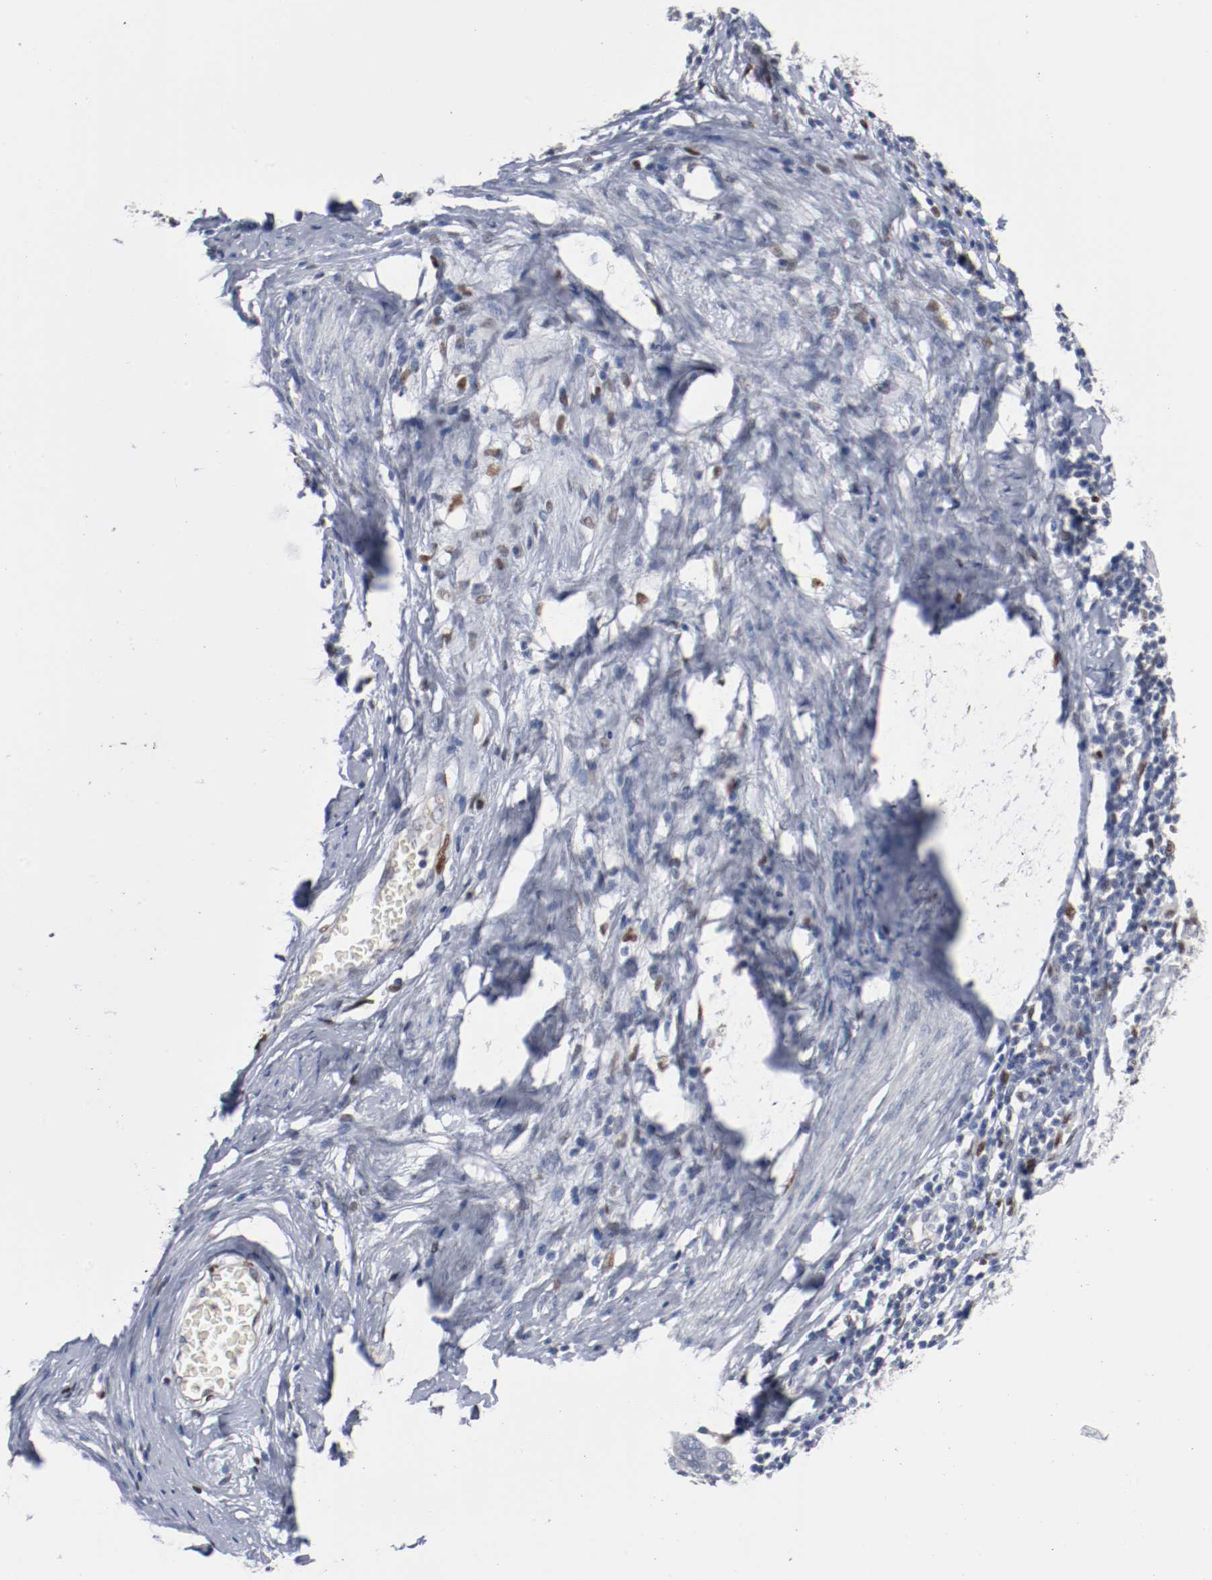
{"staining": {"intensity": "negative", "quantity": "none", "location": "none"}, "tissue": "cervical cancer", "cell_type": "Tumor cells", "image_type": "cancer", "snomed": [{"axis": "morphology", "description": "Normal tissue, NOS"}, {"axis": "morphology", "description": "Squamous cell carcinoma, NOS"}, {"axis": "topography", "description": "Cervix"}], "caption": "IHC photomicrograph of neoplastic tissue: human squamous cell carcinoma (cervical) stained with DAB demonstrates no significant protein staining in tumor cells.", "gene": "ZEB2", "patient": {"sex": "female", "age": 67}}